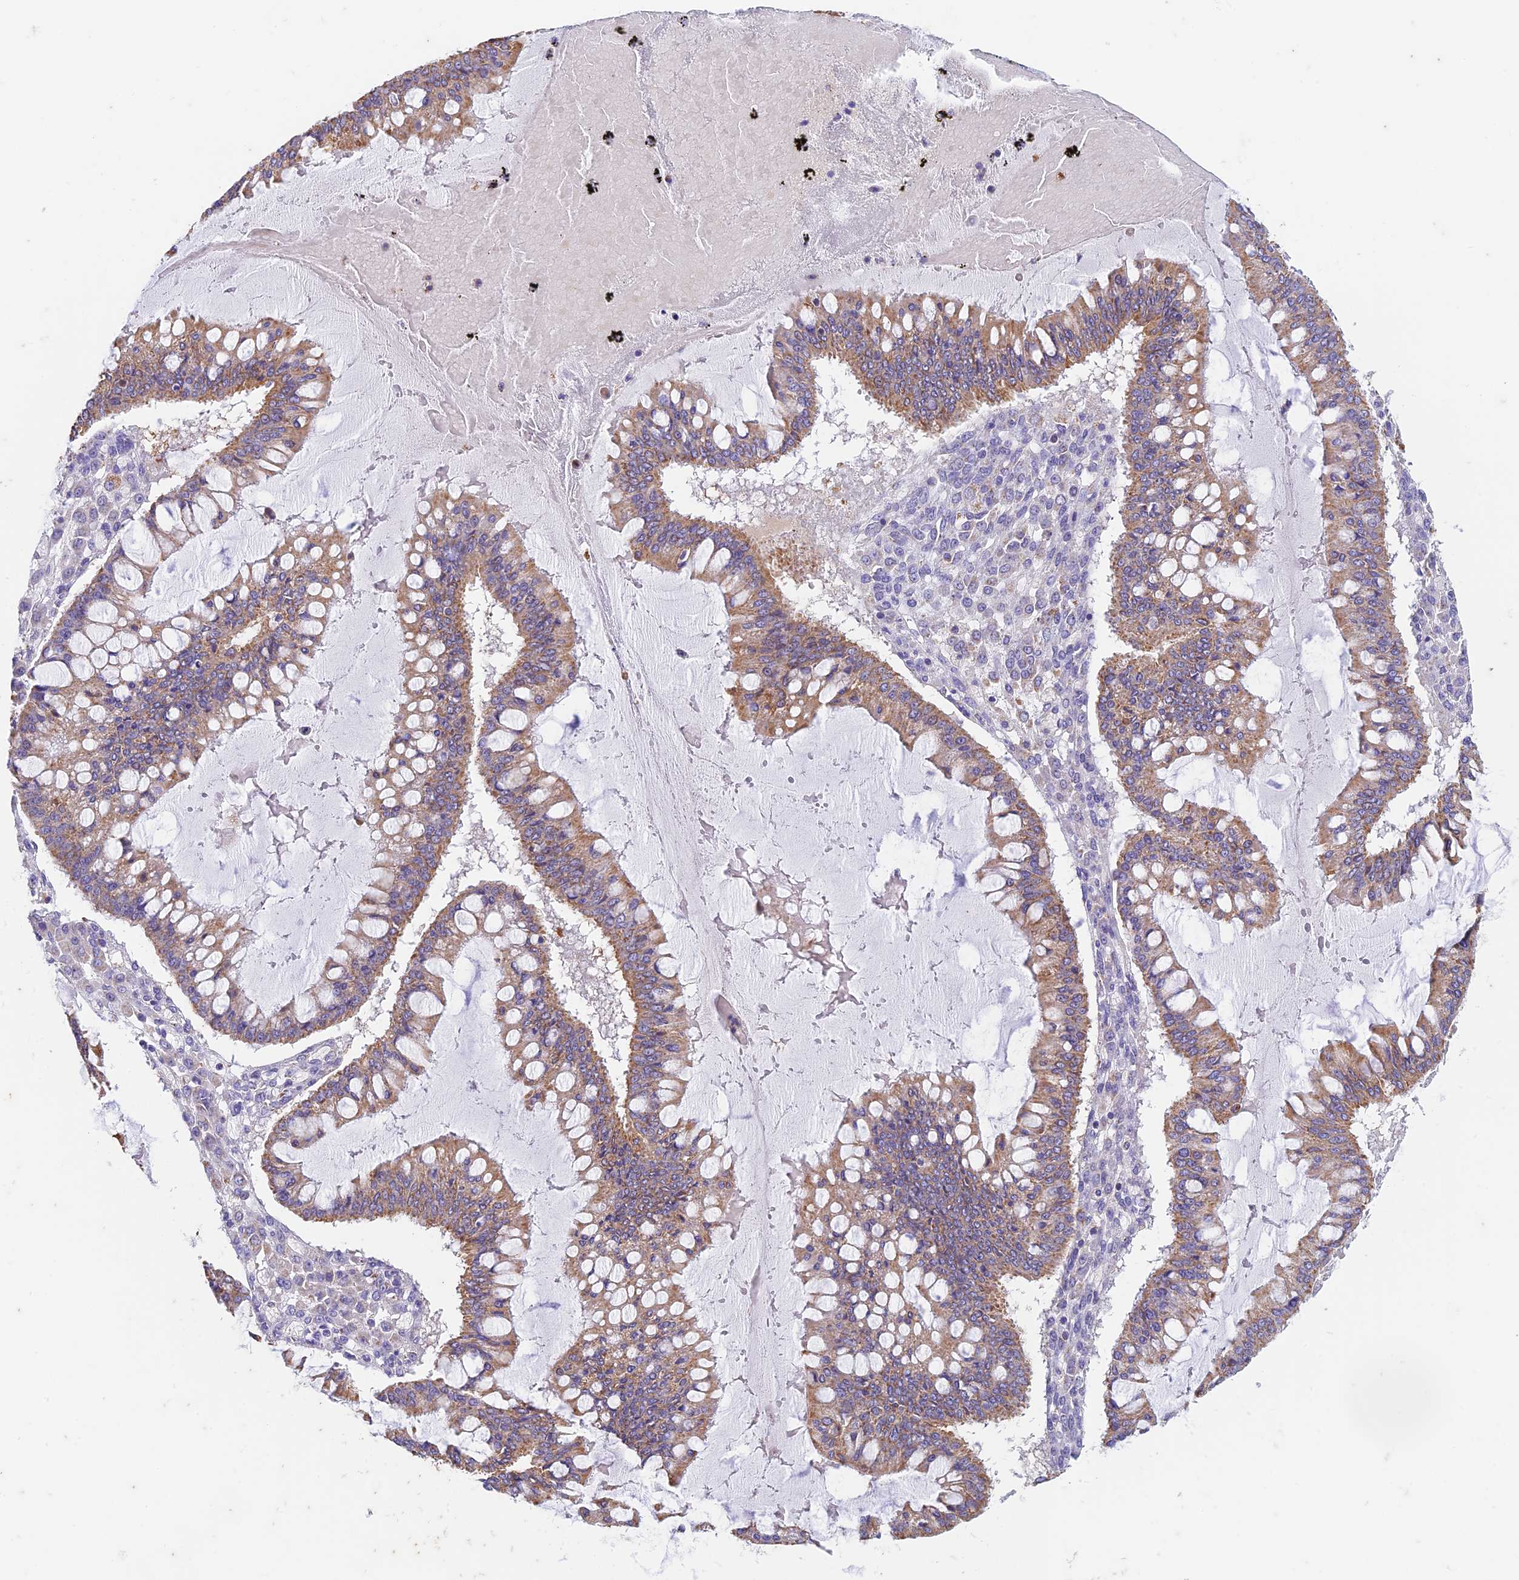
{"staining": {"intensity": "moderate", "quantity": ">75%", "location": "cytoplasmic/membranous"}, "tissue": "ovarian cancer", "cell_type": "Tumor cells", "image_type": "cancer", "snomed": [{"axis": "morphology", "description": "Cystadenocarcinoma, mucinous, NOS"}, {"axis": "topography", "description": "Ovary"}], "caption": "Mucinous cystadenocarcinoma (ovarian) stained for a protein reveals moderate cytoplasmic/membranous positivity in tumor cells.", "gene": "ZNF181", "patient": {"sex": "female", "age": 73}}